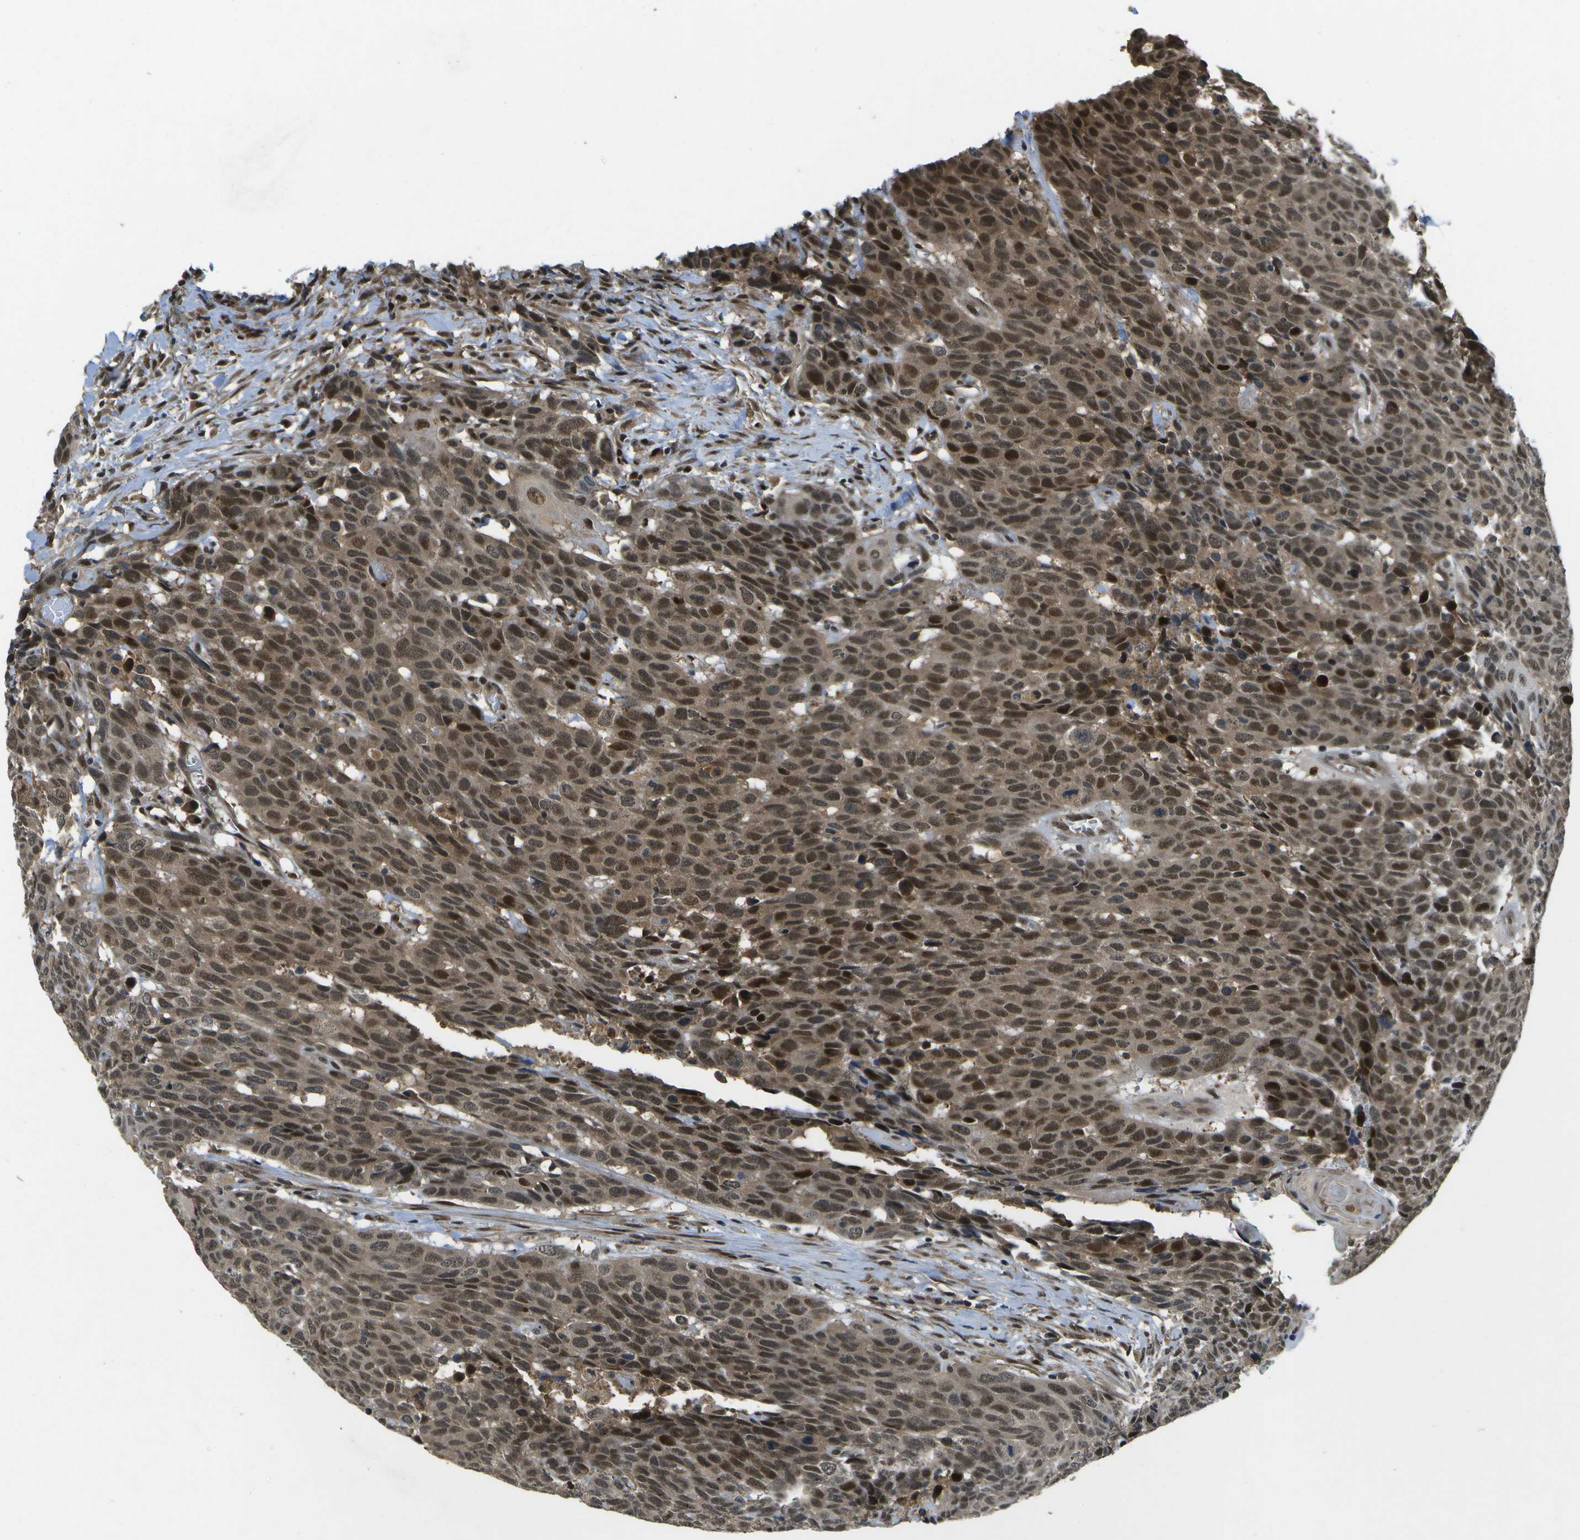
{"staining": {"intensity": "strong", "quantity": ">75%", "location": "cytoplasmic/membranous,nuclear"}, "tissue": "head and neck cancer", "cell_type": "Tumor cells", "image_type": "cancer", "snomed": [{"axis": "morphology", "description": "Squamous cell carcinoma, NOS"}, {"axis": "topography", "description": "Head-Neck"}], "caption": "Tumor cells show strong cytoplasmic/membranous and nuclear staining in approximately >75% of cells in head and neck squamous cell carcinoma.", "gene": "GANC", "patient": {"sex": "male", "age": 66}}